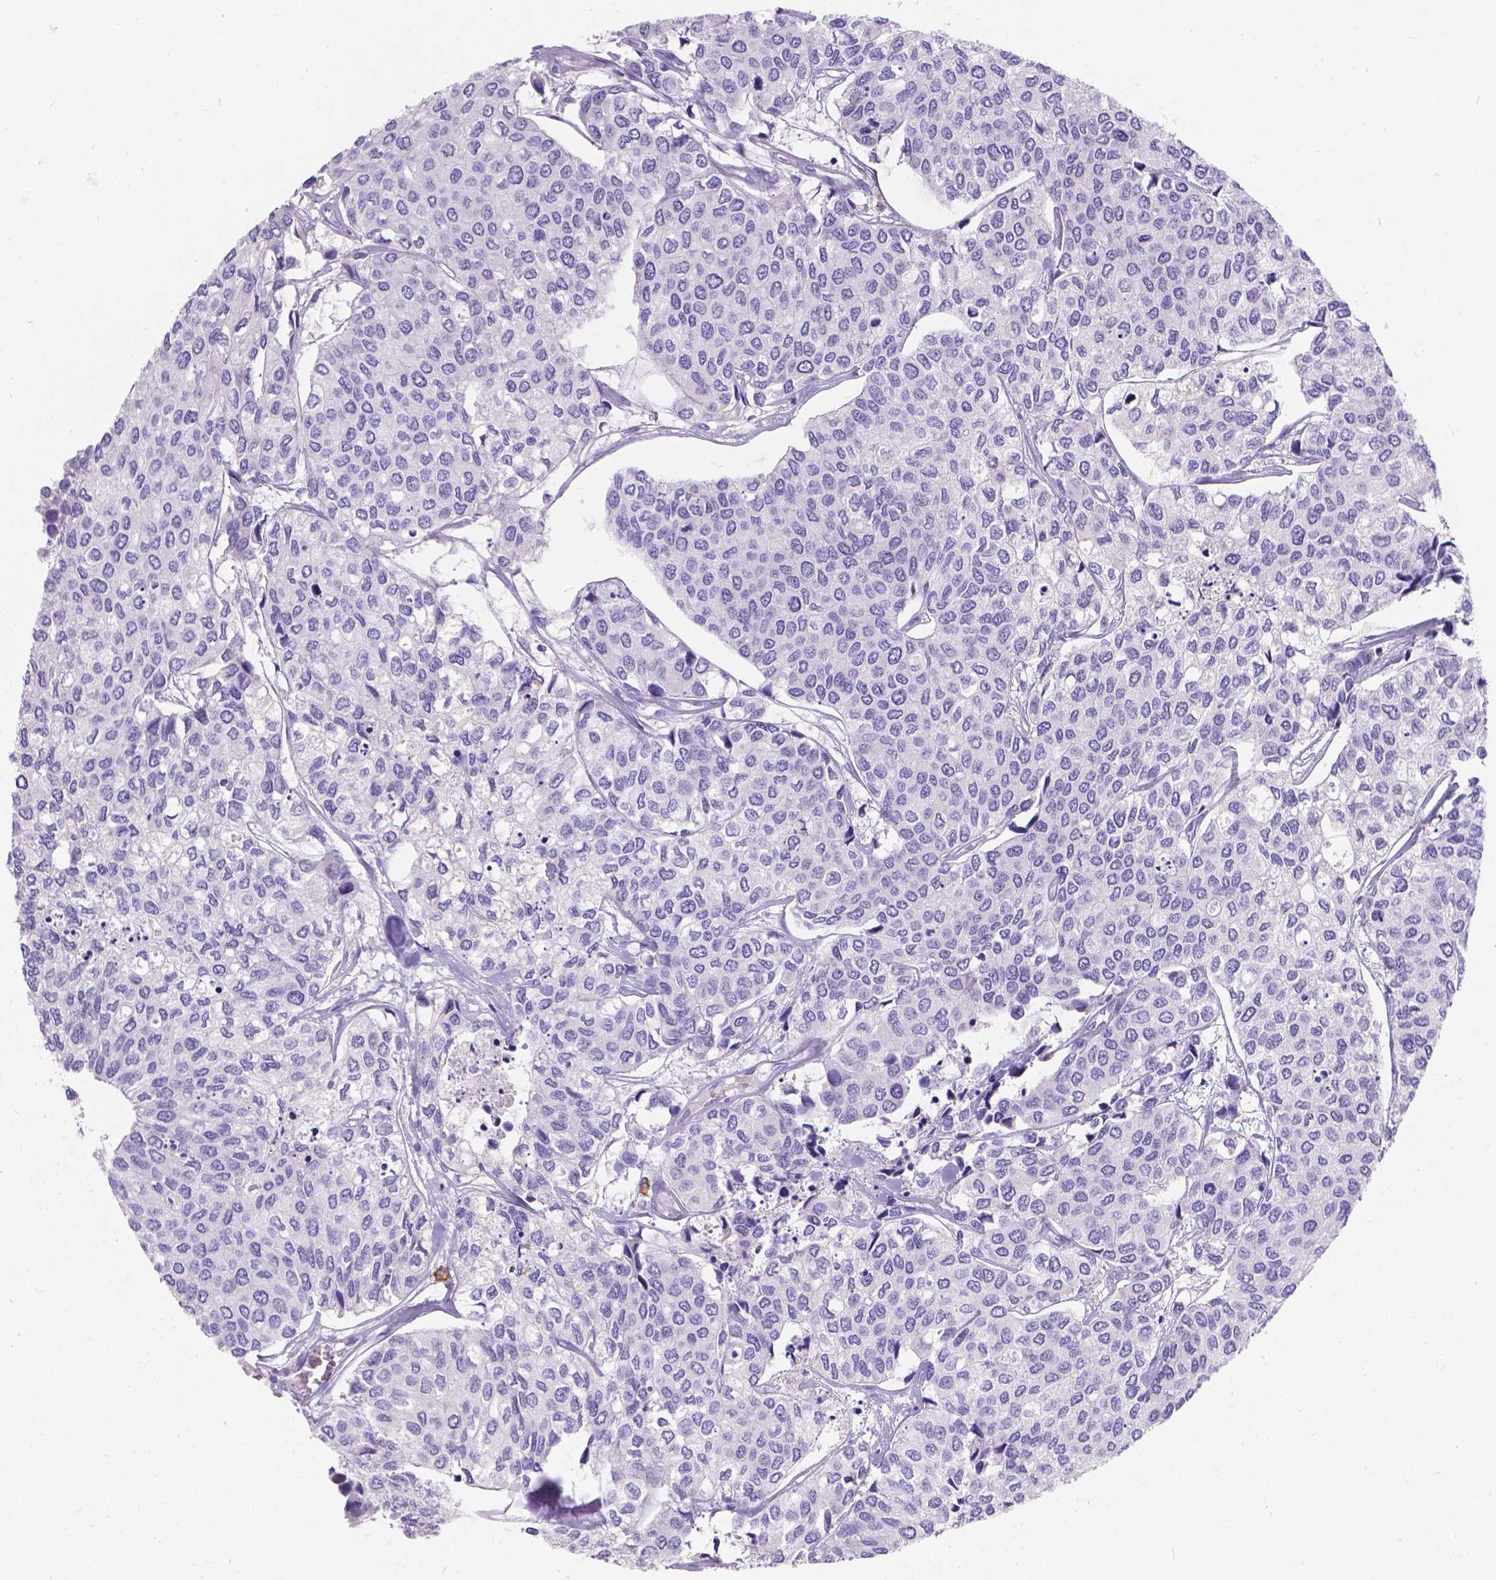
{"staining": {"intensity": "negative", "quantity": "none", "location": "none"}, "tissue": "urothelial cancer", "cell_type": "Tumor cells", "image_type": "cancer", "snomed": [{"axis": "morphology", "description": "Urothelial carcinoma, High grade"}, {"axis": "topography", "description": "Urinary bladder"}], "caption": "The histopathology image shows no staining of tumor cells in urothelial cancer.", "gene": "GNRHR", "patient": {"sex": "male", "age": 73}}